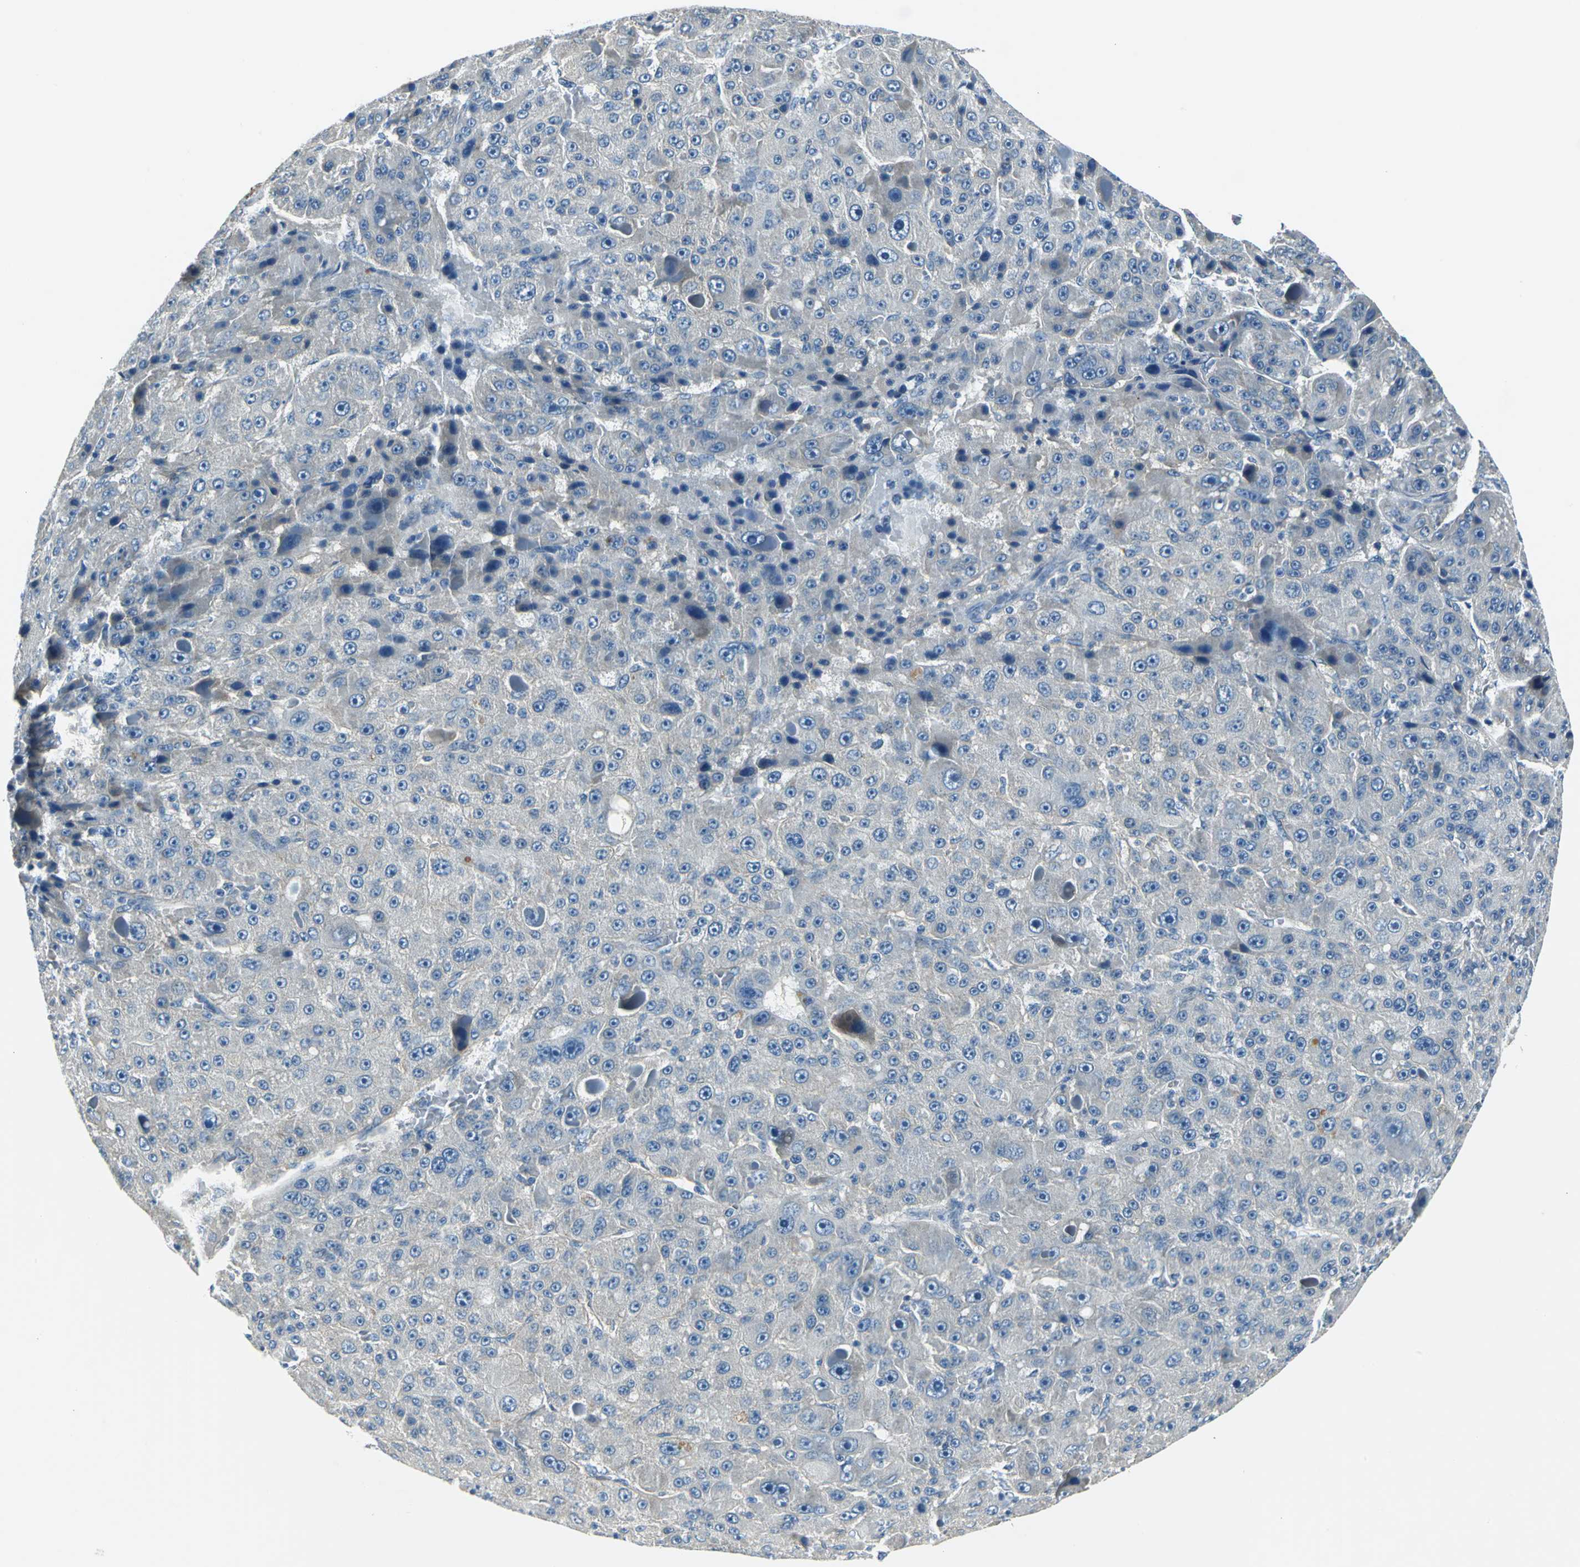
{"staining": {"intensity": "weak", "quantity": "<25%", "location": "cytoplasmic/membranous"}, "tissue": "liver cancer", "cell_type": "Tumor cells", "image_type": "cancer", "snomed": [{"axis": "morphology", "description": "Carcinoma, Hepatocellular, NOS"}, {"axis": "topography", "description": "Liver"}], "caption": "Tumor cells show no significant expression in liver cancer.", "gene": "SLC16A7", "patient": {"sex": "male", "age": 76}}